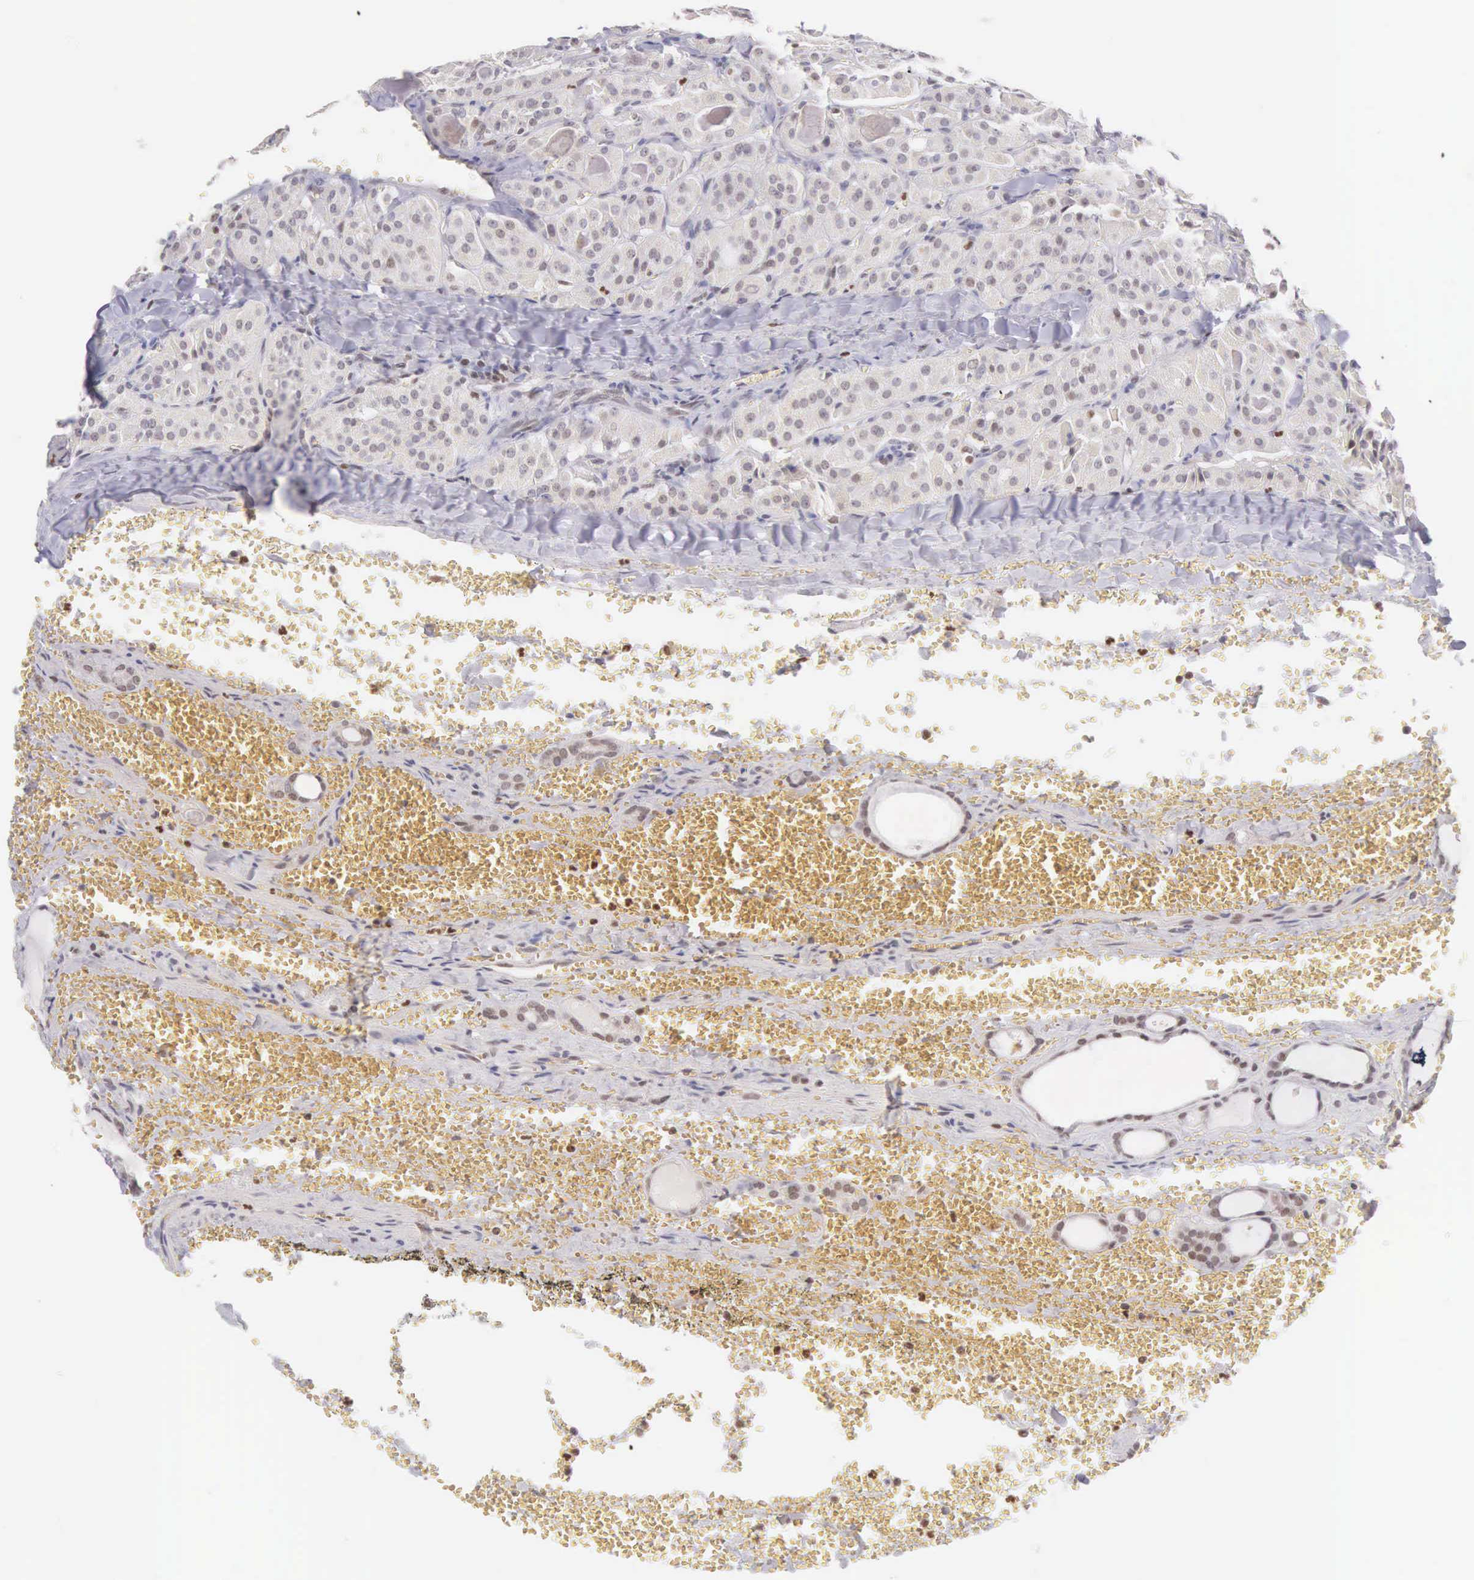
{"staining": {"intensity": "weak", "quantity": "25%-75%", "location": "nuclear"}, "tissue": "thyroid cancer", "cell_type": "Tumor cells", "image_type": "cancer", "snomed": [{"axis": "morphology", "description": "Carcinoma, NOS"}, {"axis": "topography", "description": "Thyroid gland"}], "caption": "IHC micrograph of human carcinoma (thyroid) stained for a protein (brown), which displays low levels of weak nuclear positivity in about 25%-75% of tumor cells.", "gene": "VRK1", "patient": {"sex": "male", "age": 76}}